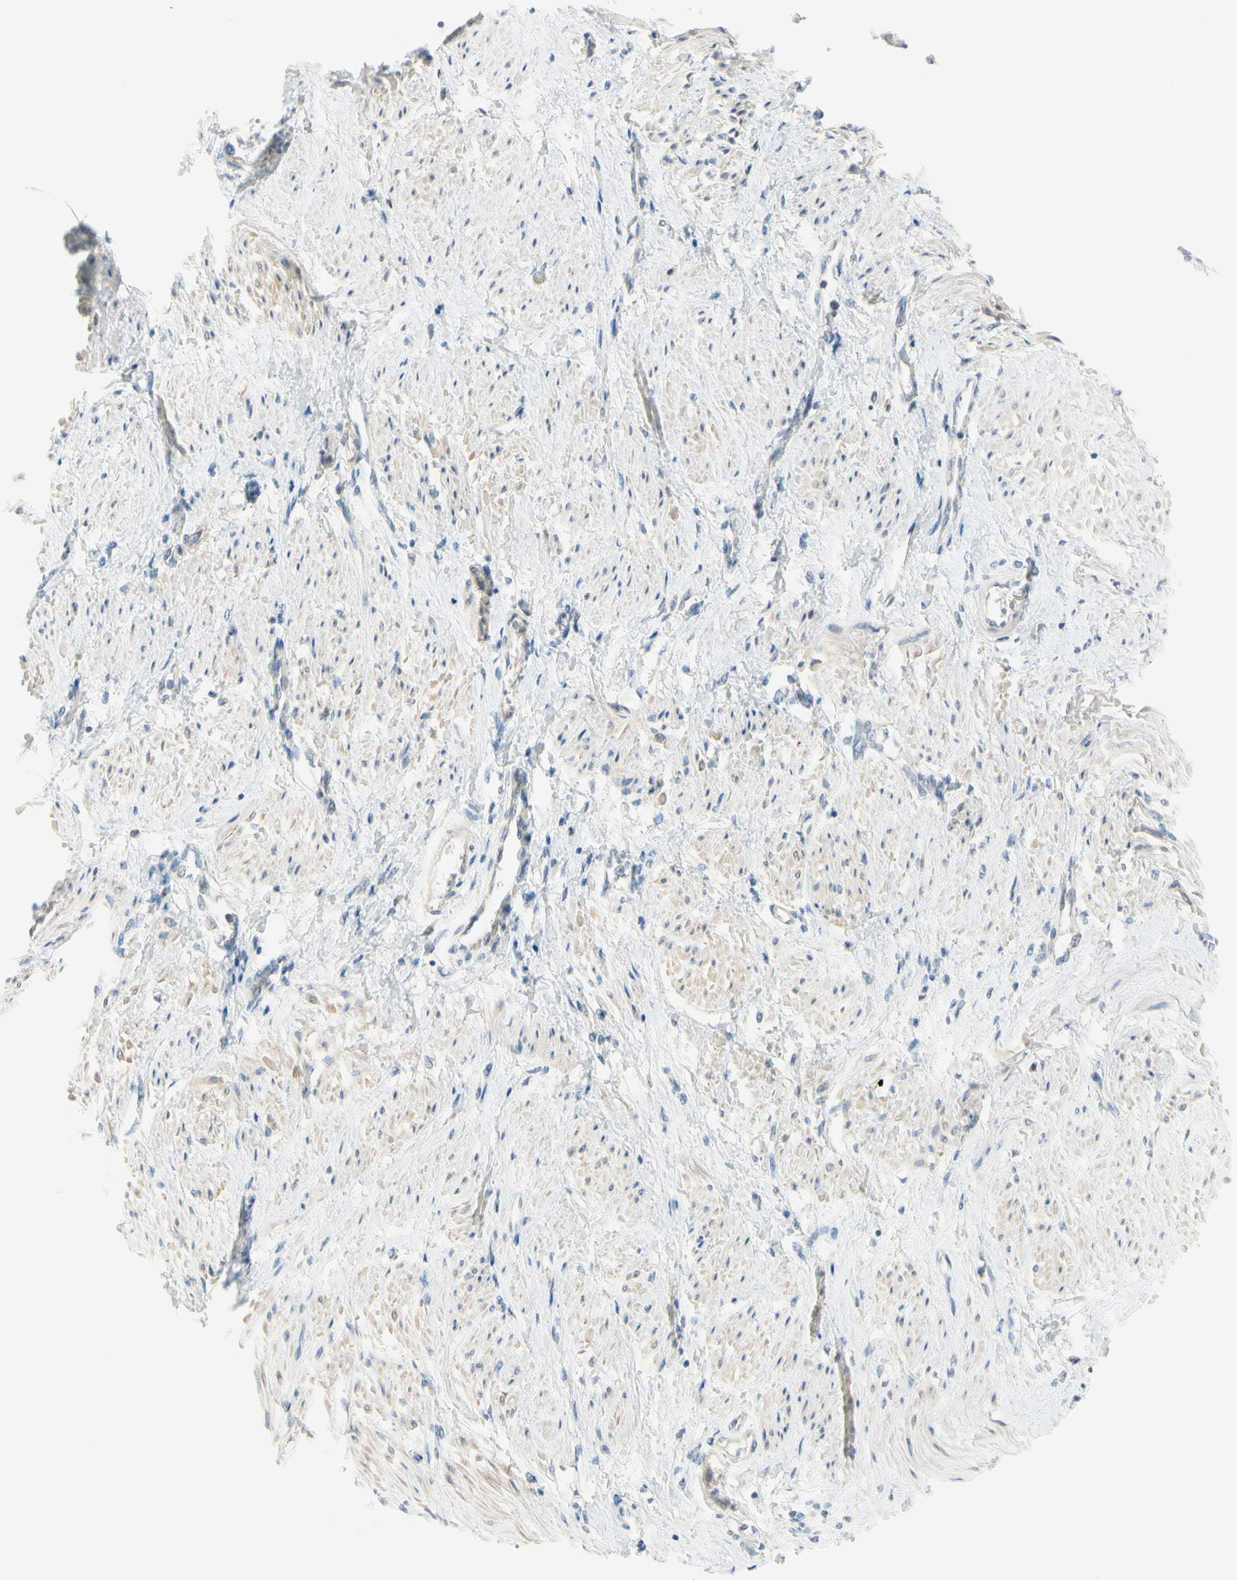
{"staining": {"intensity": "weak", "quantity": "25%-75%", "location": "cytoplasmic/membranous"}, "tissue": "smooth muscle", "cell_type": "Smooth muscle cells", "image_type": "normal", "snomed": [{"axis": "morphology", "description": "Normal tissue, NOS"}, {"axis": "topography", "description": "Smooth muscle"}, {"axis": "topography", "description": "Uterus"}], "caption": "Protein analysis of normal smooth muscle displays weak cytoplasmic/membranous positivity in approximately 25%-75% of smooth muscle cells.", "gene": "GALNT5", "patient": {"sex": "female", "age": 39}}